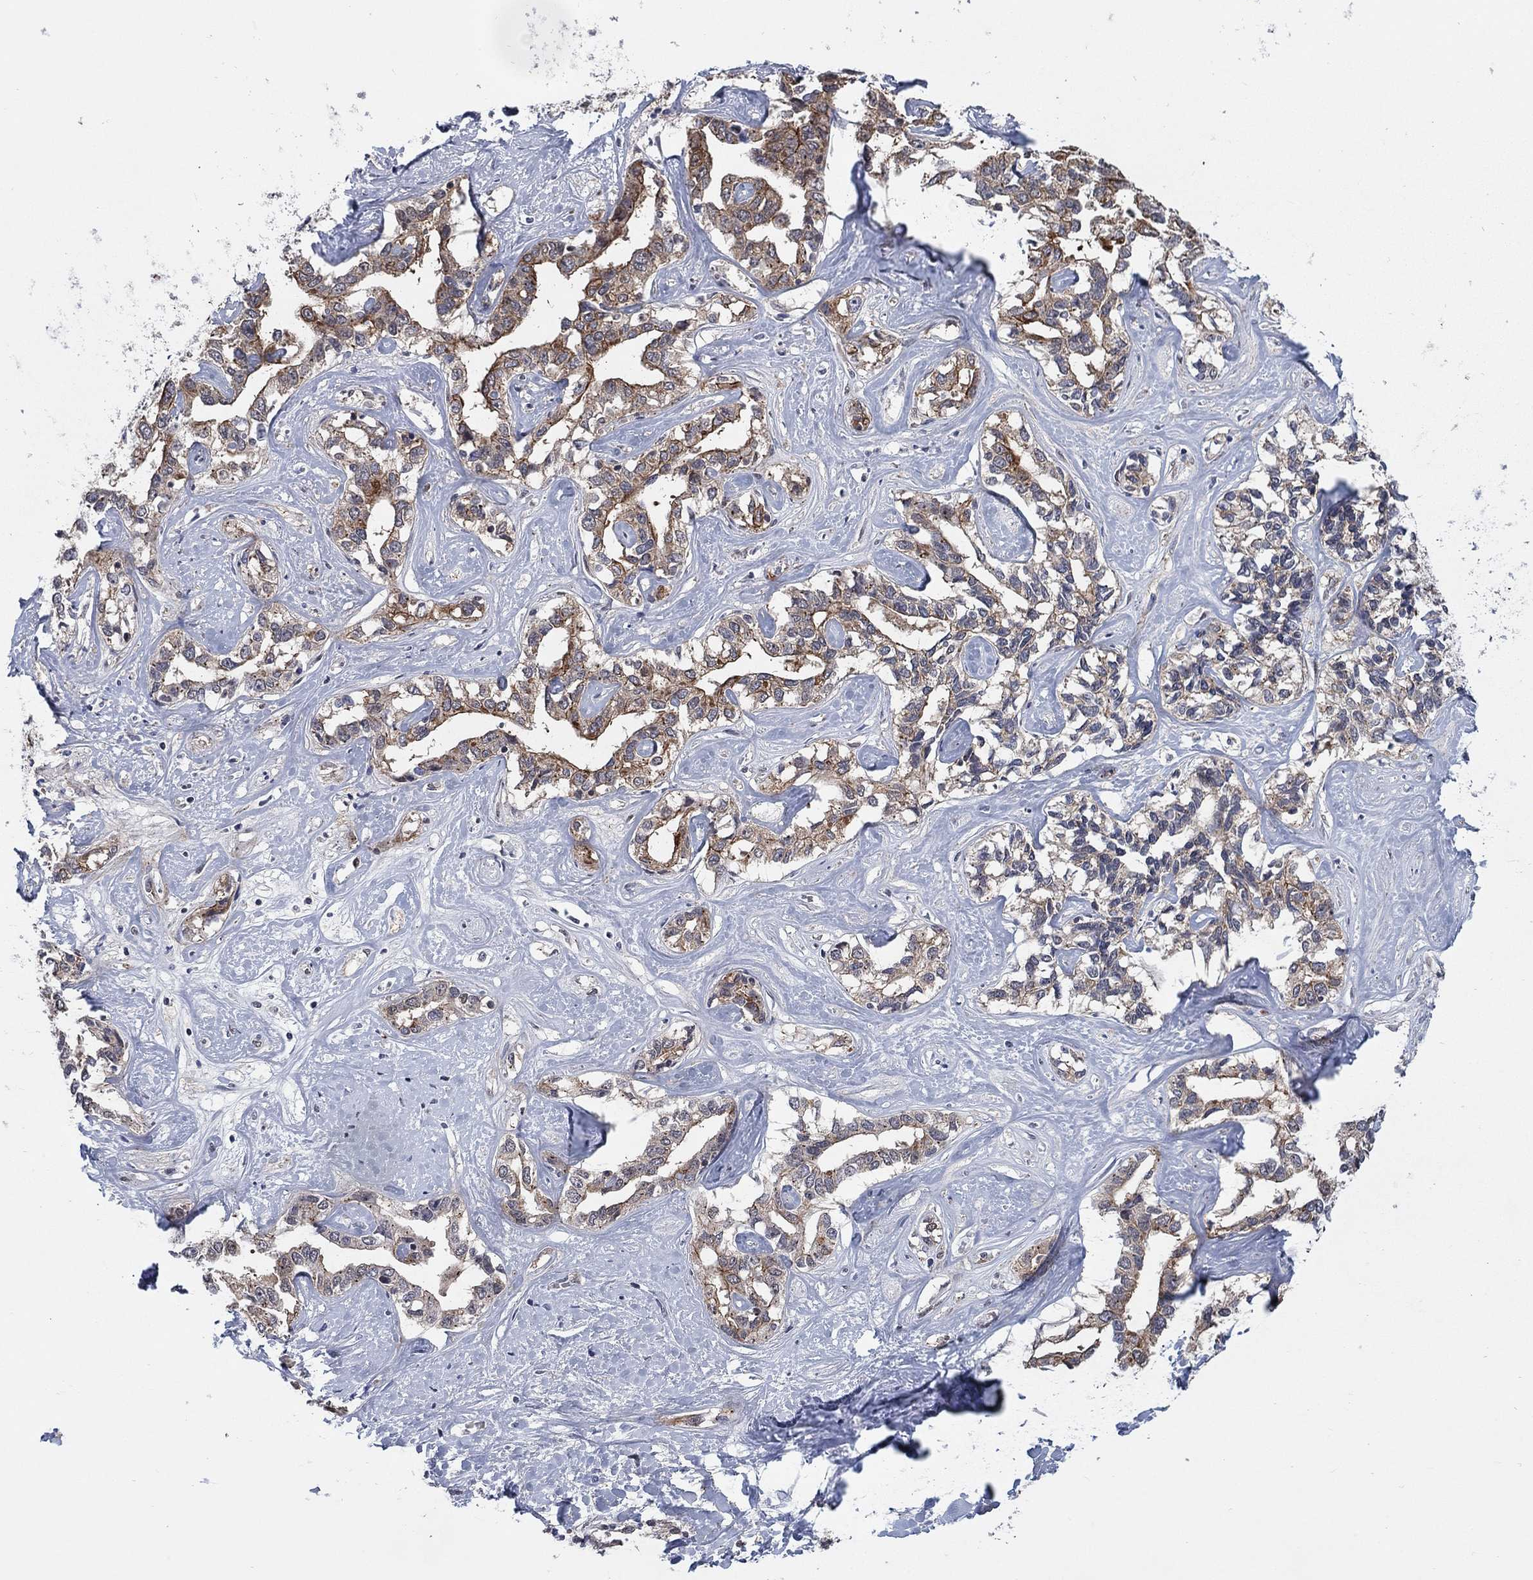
{"staining": {"intensity": "moderate", "quantity": "25%-75%", "location": "cytoplasmic/membranous"}, "tissue": "liver cancer", "cell_type": "Tumor cells", "image_type": "cancer", "snomed": [{"axis": "morphology", "description": "Cholangiocarcinoma"}, {"axis": "topography", "description": "Liver"}], "caption": "This is a micrograph of immunohistochemistry staining of liver cancer (cholangiocarcinoma), which shows moderate positivity in the cytoplasmic/membranous of tumor cells.", "gene": "SH3RF1", "patient": {"sex": "male", "age": 59}}